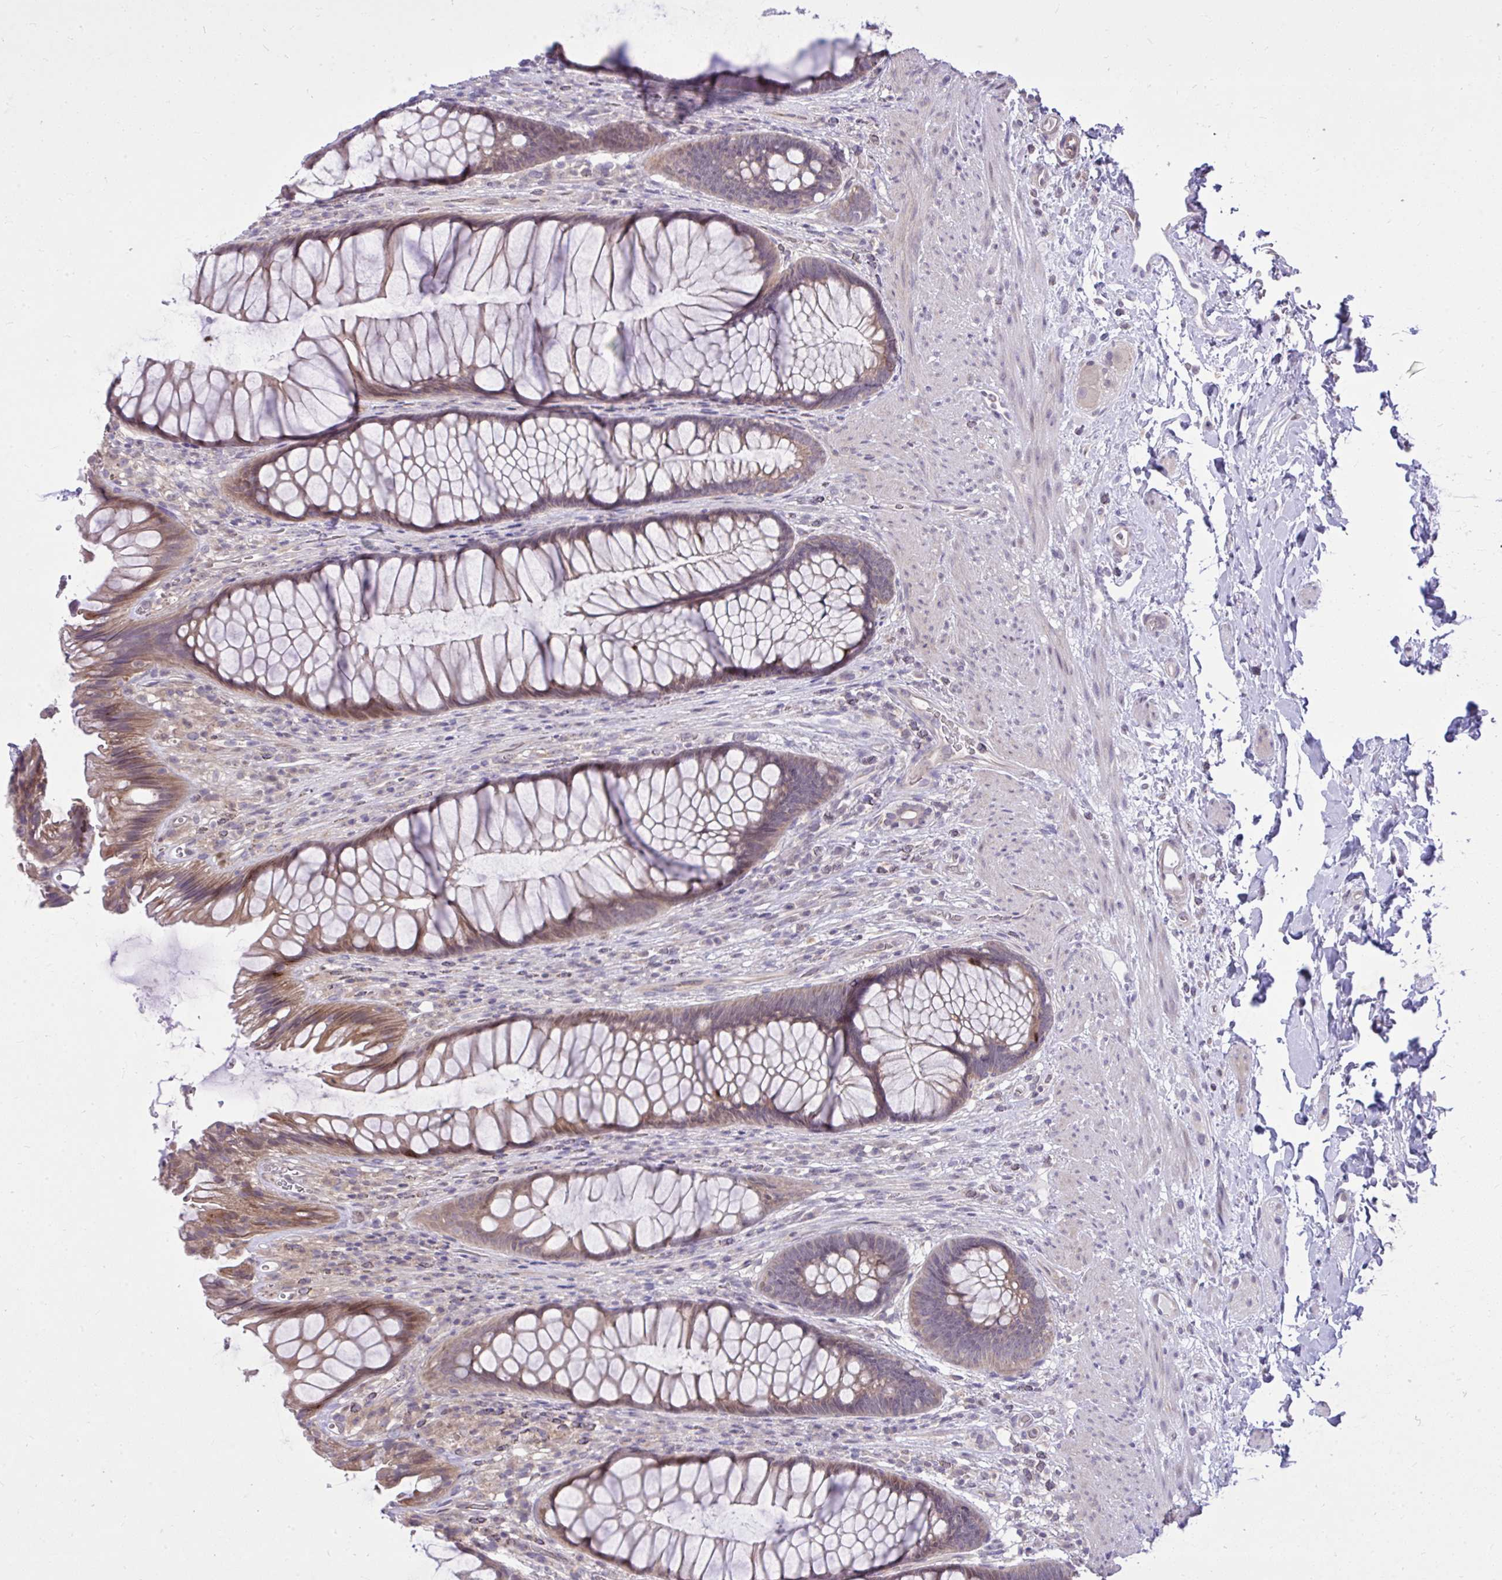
{"staining": {"intensity": "strong", "quantity": "25%-75%", "location": "cytoplasmic/membranous"}, "tissue": "rectum", "cell_type": "Glandular cells", "image_type": "normal", "snomed": [{"axis": "morphology", "description": "Normal tissue, NOS"}, {"axis": "topography", "description": "Rectum"}], "caption": "An image of human rectum stained for a protein displays strong cytoplasmic/membranous brown staining in glandular cells. The staining was performed using DAB (3,3'-diaminobenzidine) to visualize the protein expression in brown, while the nuclei were stained in blue with hematoxylin (Magnification: 20x).", "gene": "DPY19L1", "patient": {"sex": "male", "age": 53}}